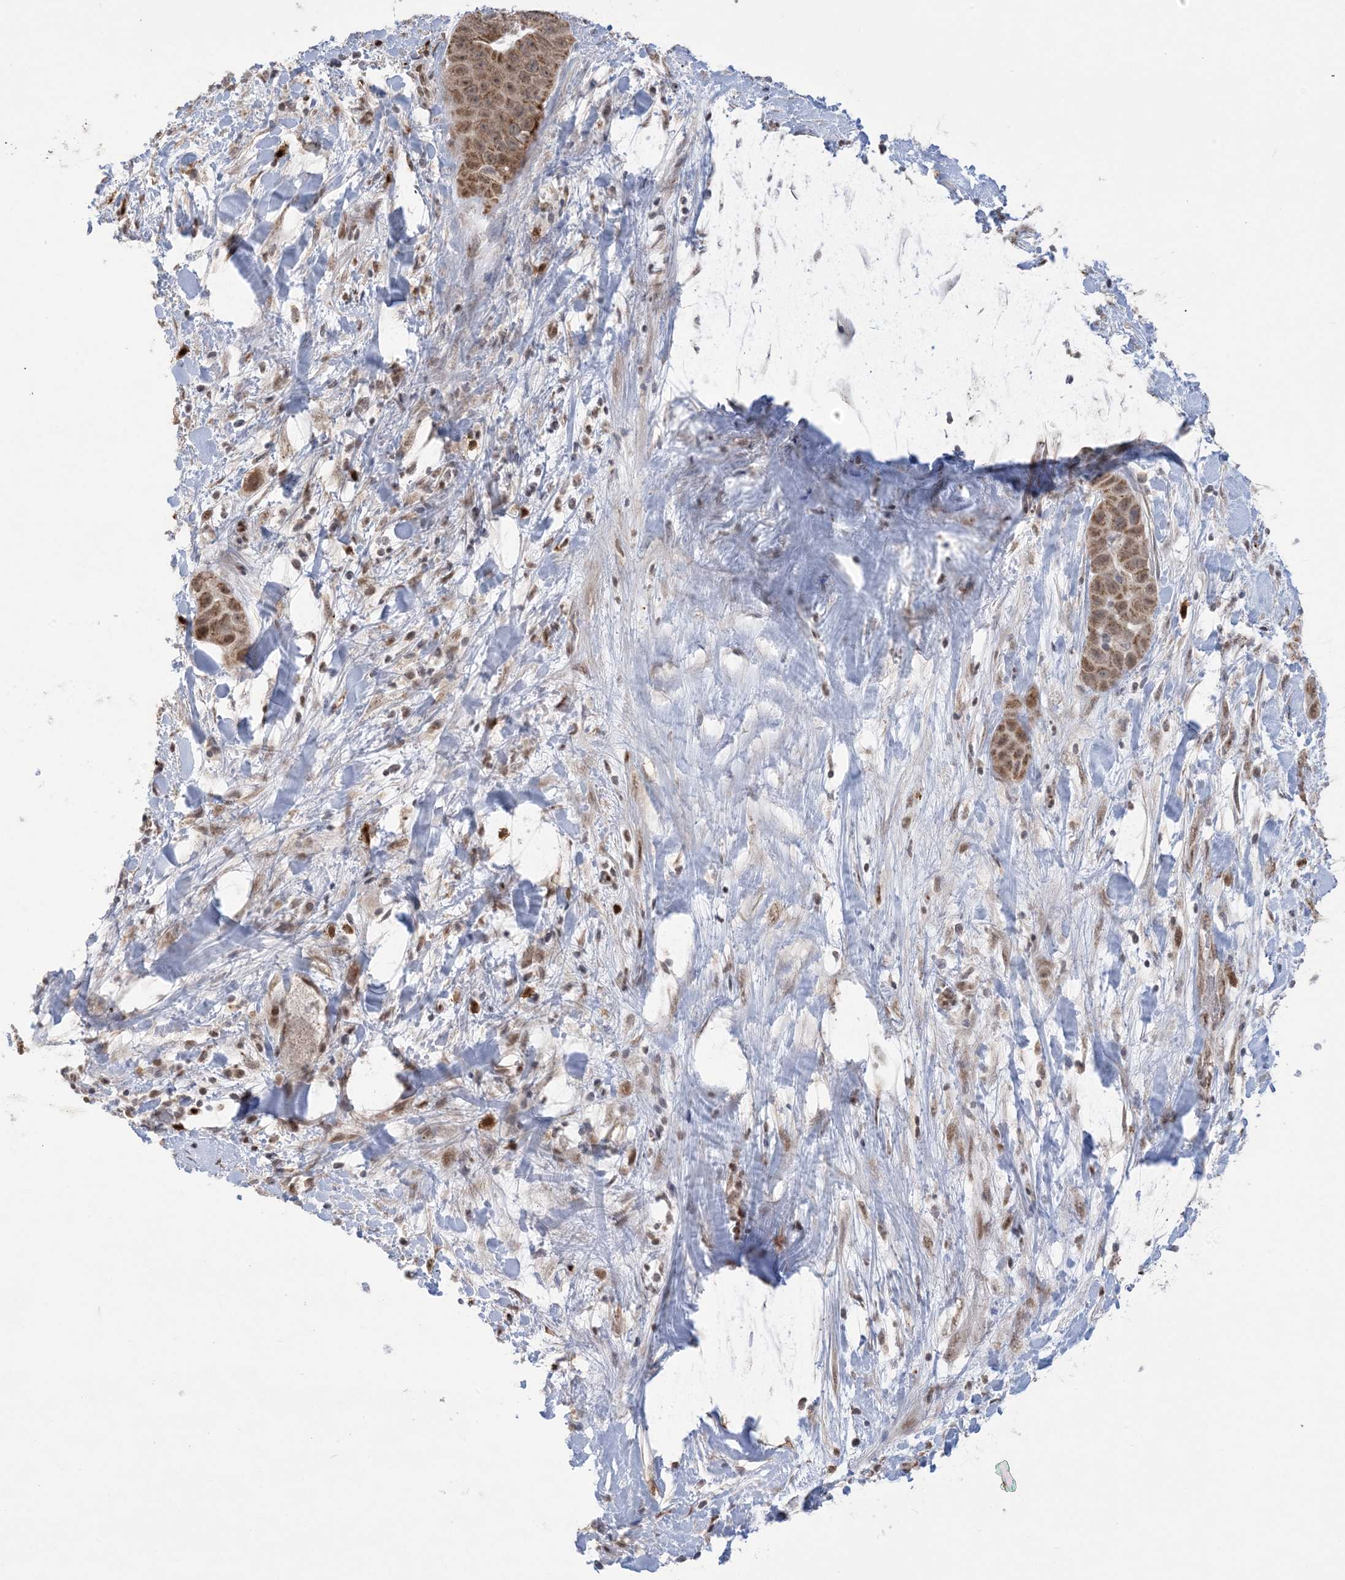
{"staining": {"intensity": "moderate", "quantity": ">75%", "location": "cytoplasmic/membranous,nuclear"}, "tissue": "liver cancer", "cell_type": "Tumor cells", "image_type": "cancer", "snomed": [{"axis": "morphology", "description": "Cholangiocarcinoma"}, {"axis": "topography", "description": "Liver"}], "caption": "Liver cancer stained for a protein reveals moderate cytoplasmic/membranous and nuclear positivity in tumor cells.", "gene": "TRMT10C", "patient": {"sex": "female", "age": 52}}